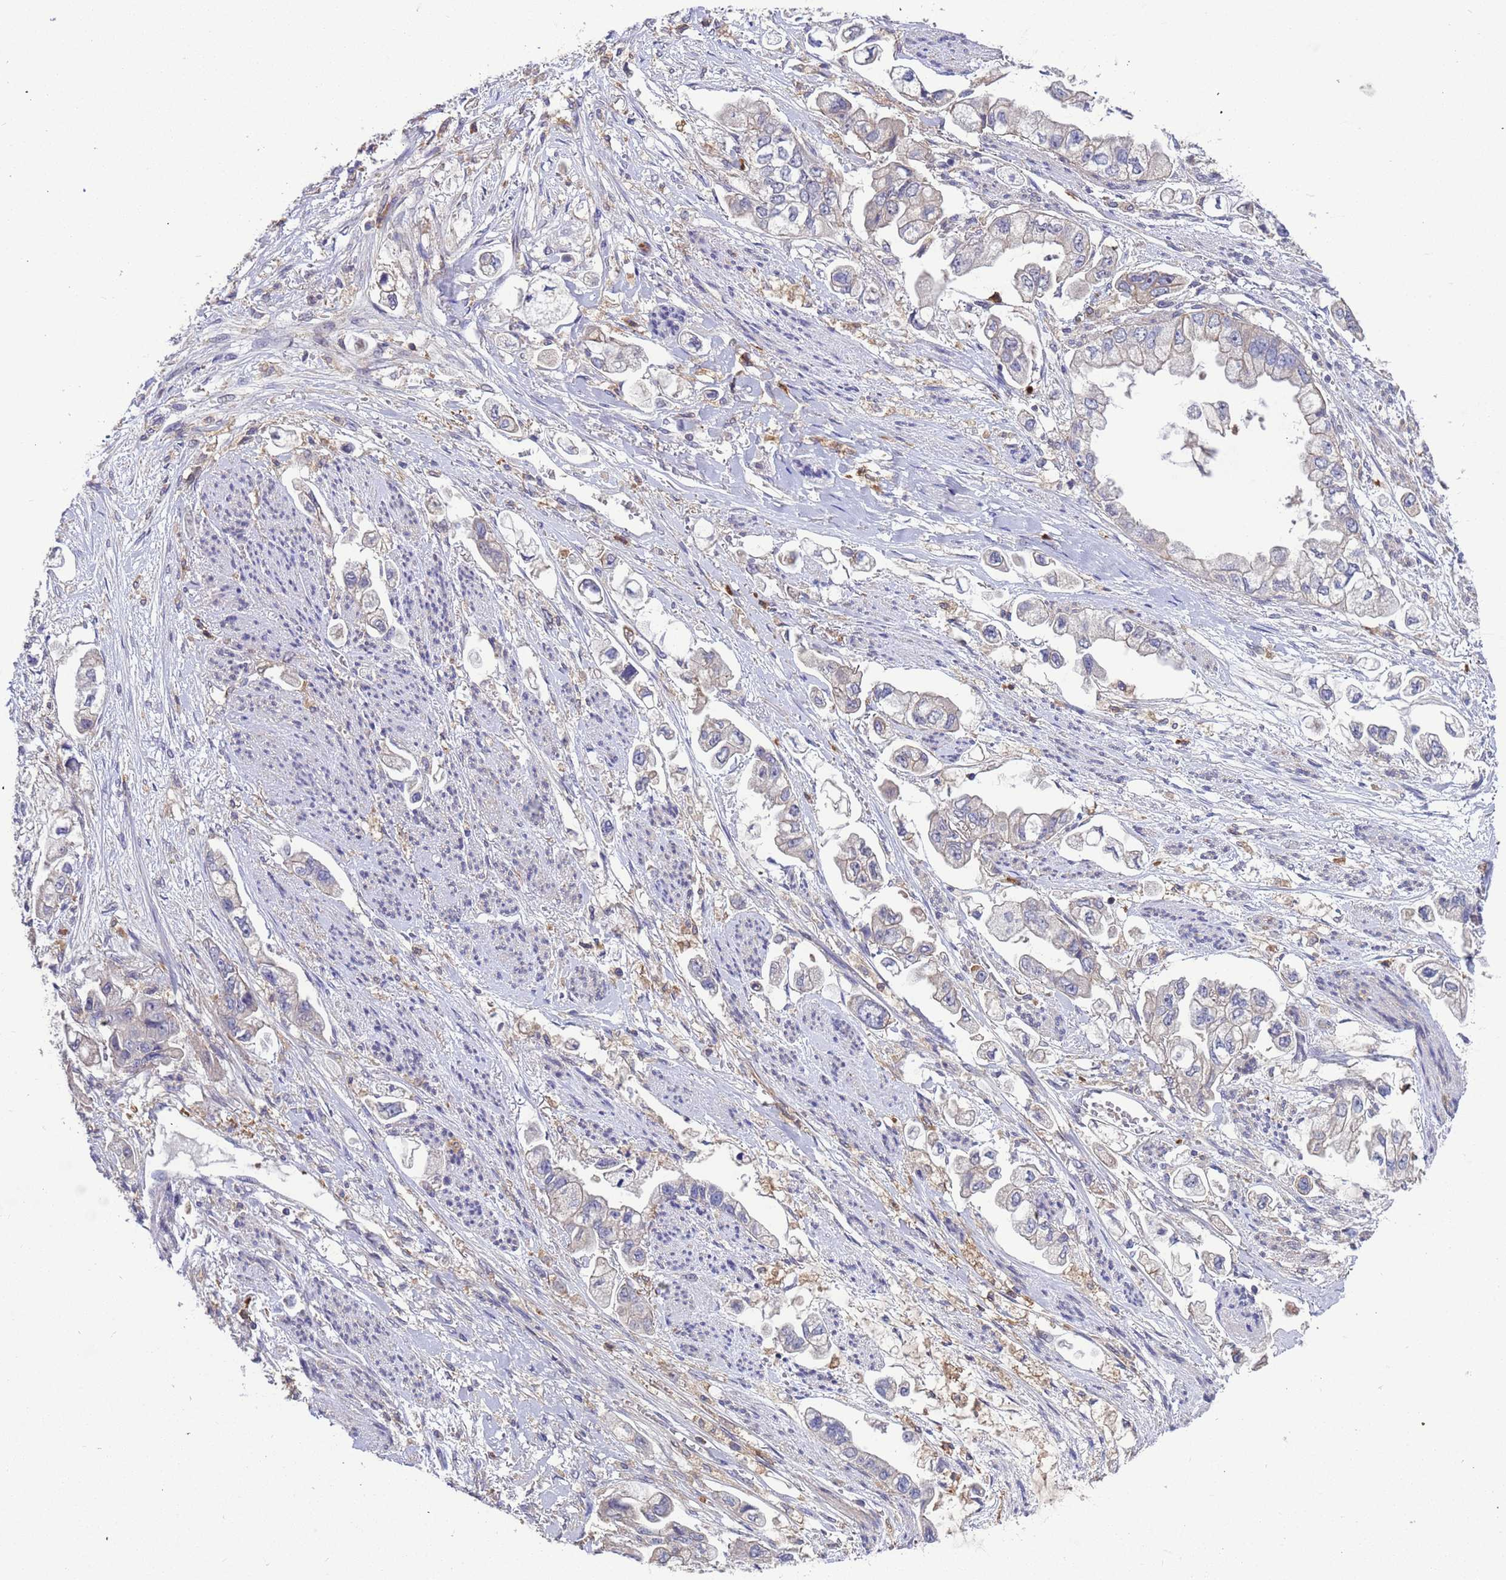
{"staining": {"intensity": "weak", "quantity": "<25%", "location": "cytoplasmic/membranous"}, "tissue": "stomach cancer", "cell_type": "Tumor cells", "image_type": "cancer", "snomed": [{"axis": "morphology", "description": "Adenocarcinoma, NOS"}, {"axis": "topography", "description": "Stomach"}], "caption": "Tumor cells are negative for brown protein staining in stomach cancer.", "gene": "AMPD3", "patient": {"sex": "male", "age": 62}}